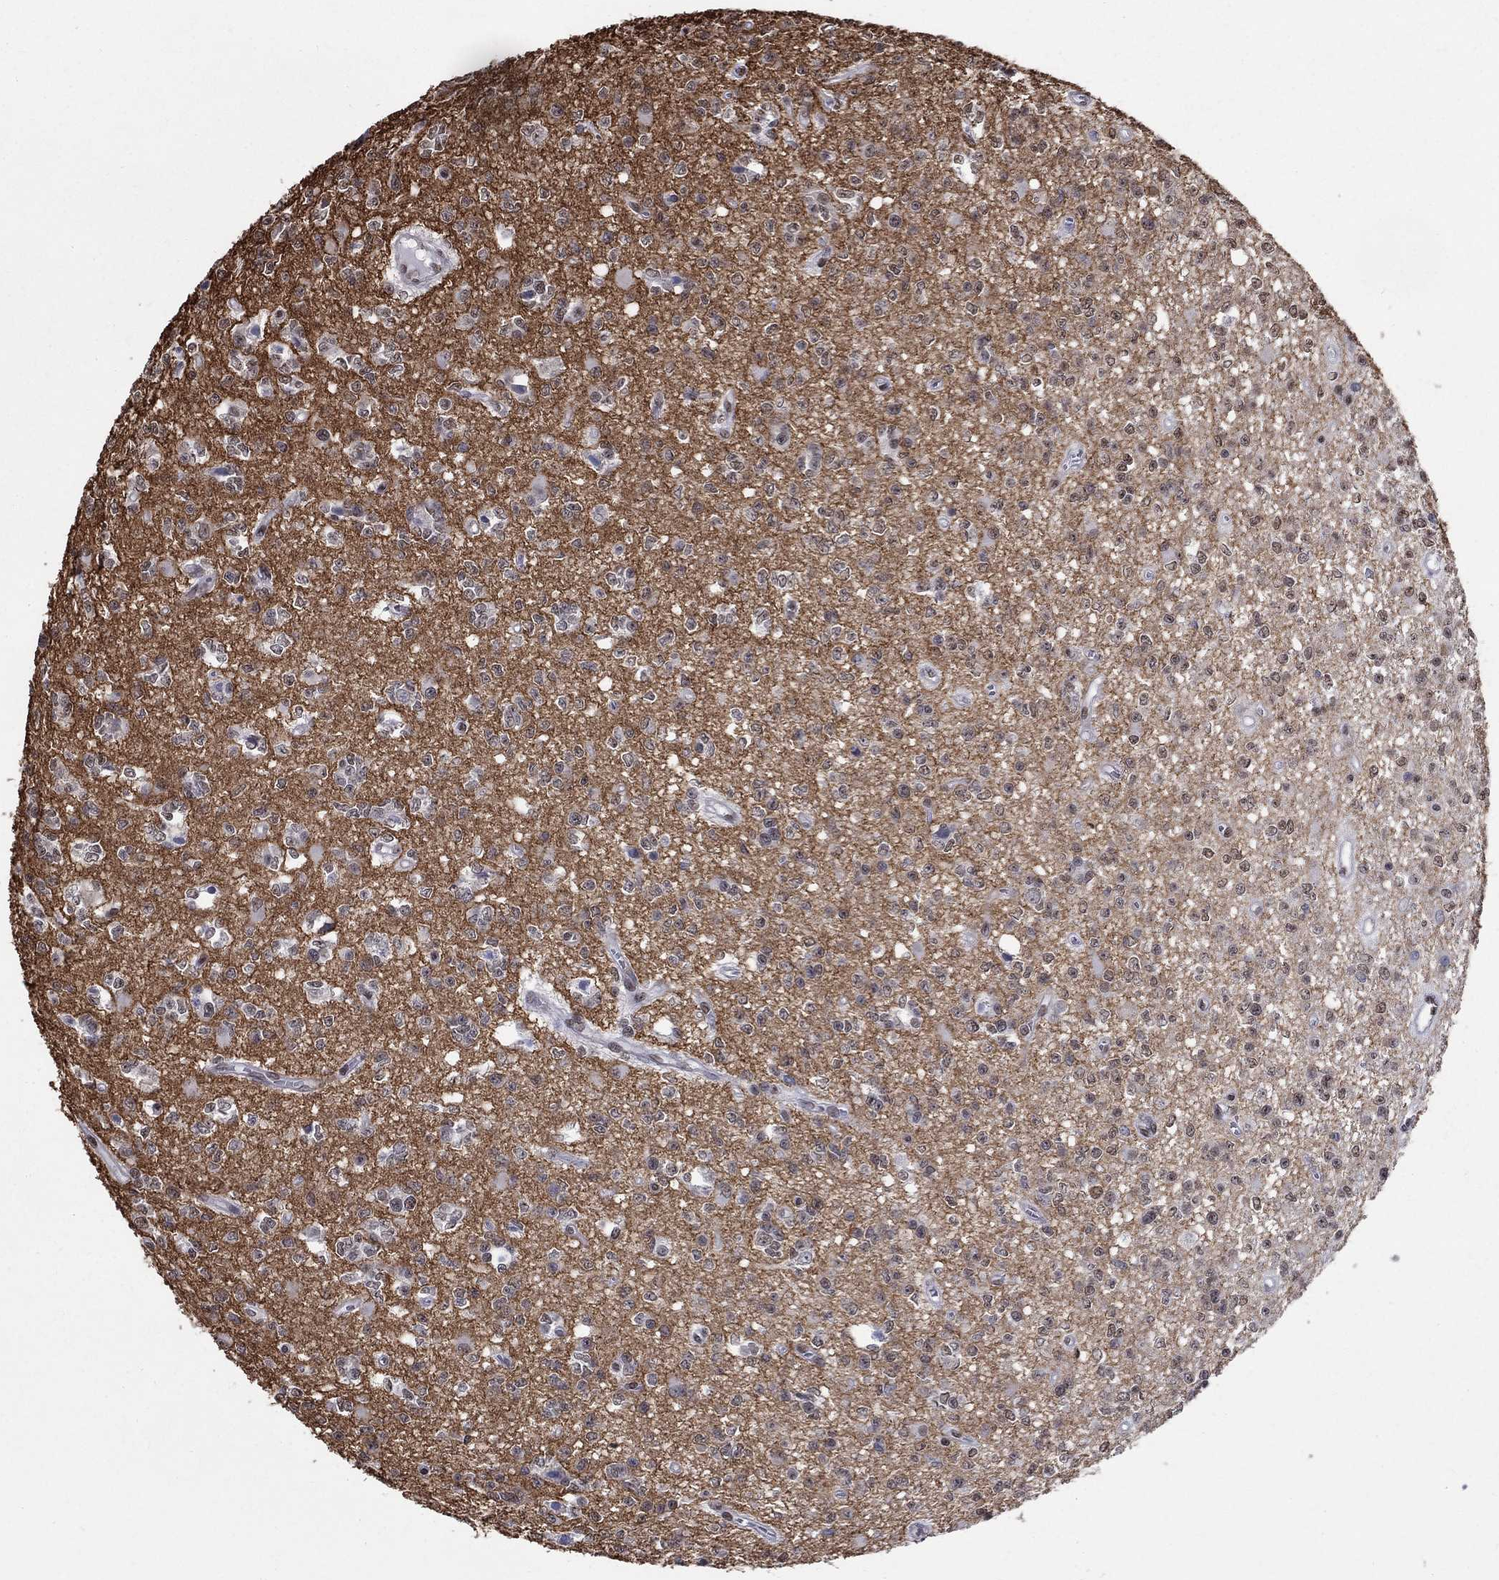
{"staining": {"intensity": "negative", "quantity": "none", "location": "none"}, "tissue": "glioma", "cell_type": "Tumor cells", "image_type": "cancer", "snomed": [{"axis": "morphology", "description": "Glioma, malignant, Low grade"}, {"axis": "topography", "description": "Brain"}], "caption": "This is an immunohistochemistry micrograph of human malignant glioma (low-grade). There is no expression in tumor cells.", "gene": "FBXO16", "patient": {"sex": "female", "age": 45}}